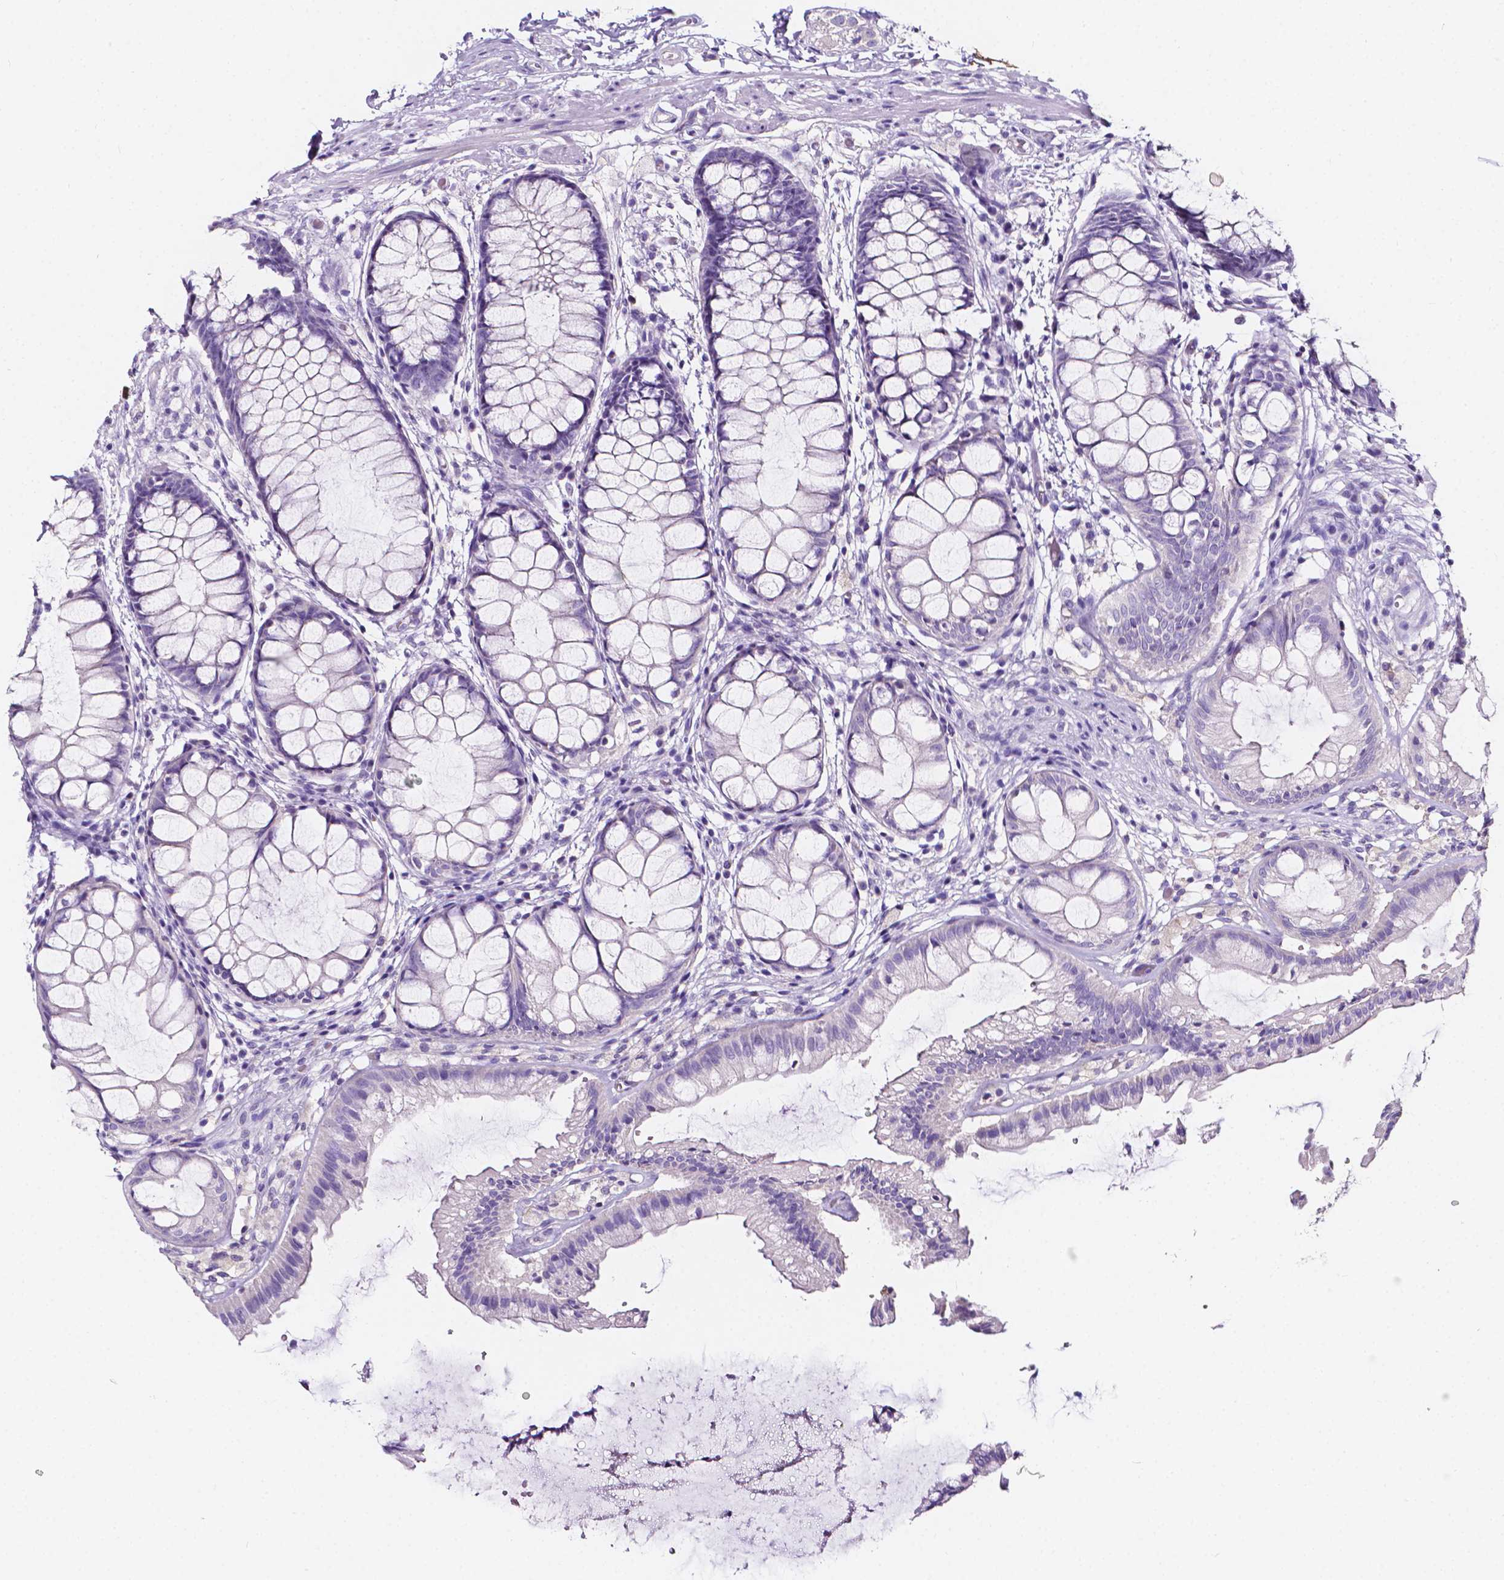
{"staining": {"intensity": "negative", "quantity": "none", "location": "none"}, "tissue": "rectum", "cell_type": "Glandular cells", "image_type": "normal", "snomed": [{"axis": "morphology", "description": "Normal tissue, NOS"}, {"axis": "topography", "description": "Rectum"}], "caption": "This is an immunohistochemistry photomicrograph of normal rectum. There is no staining in glandular cells.", "gene": "CLSTN2", "patient": {"sex": "female", "age": 62}}